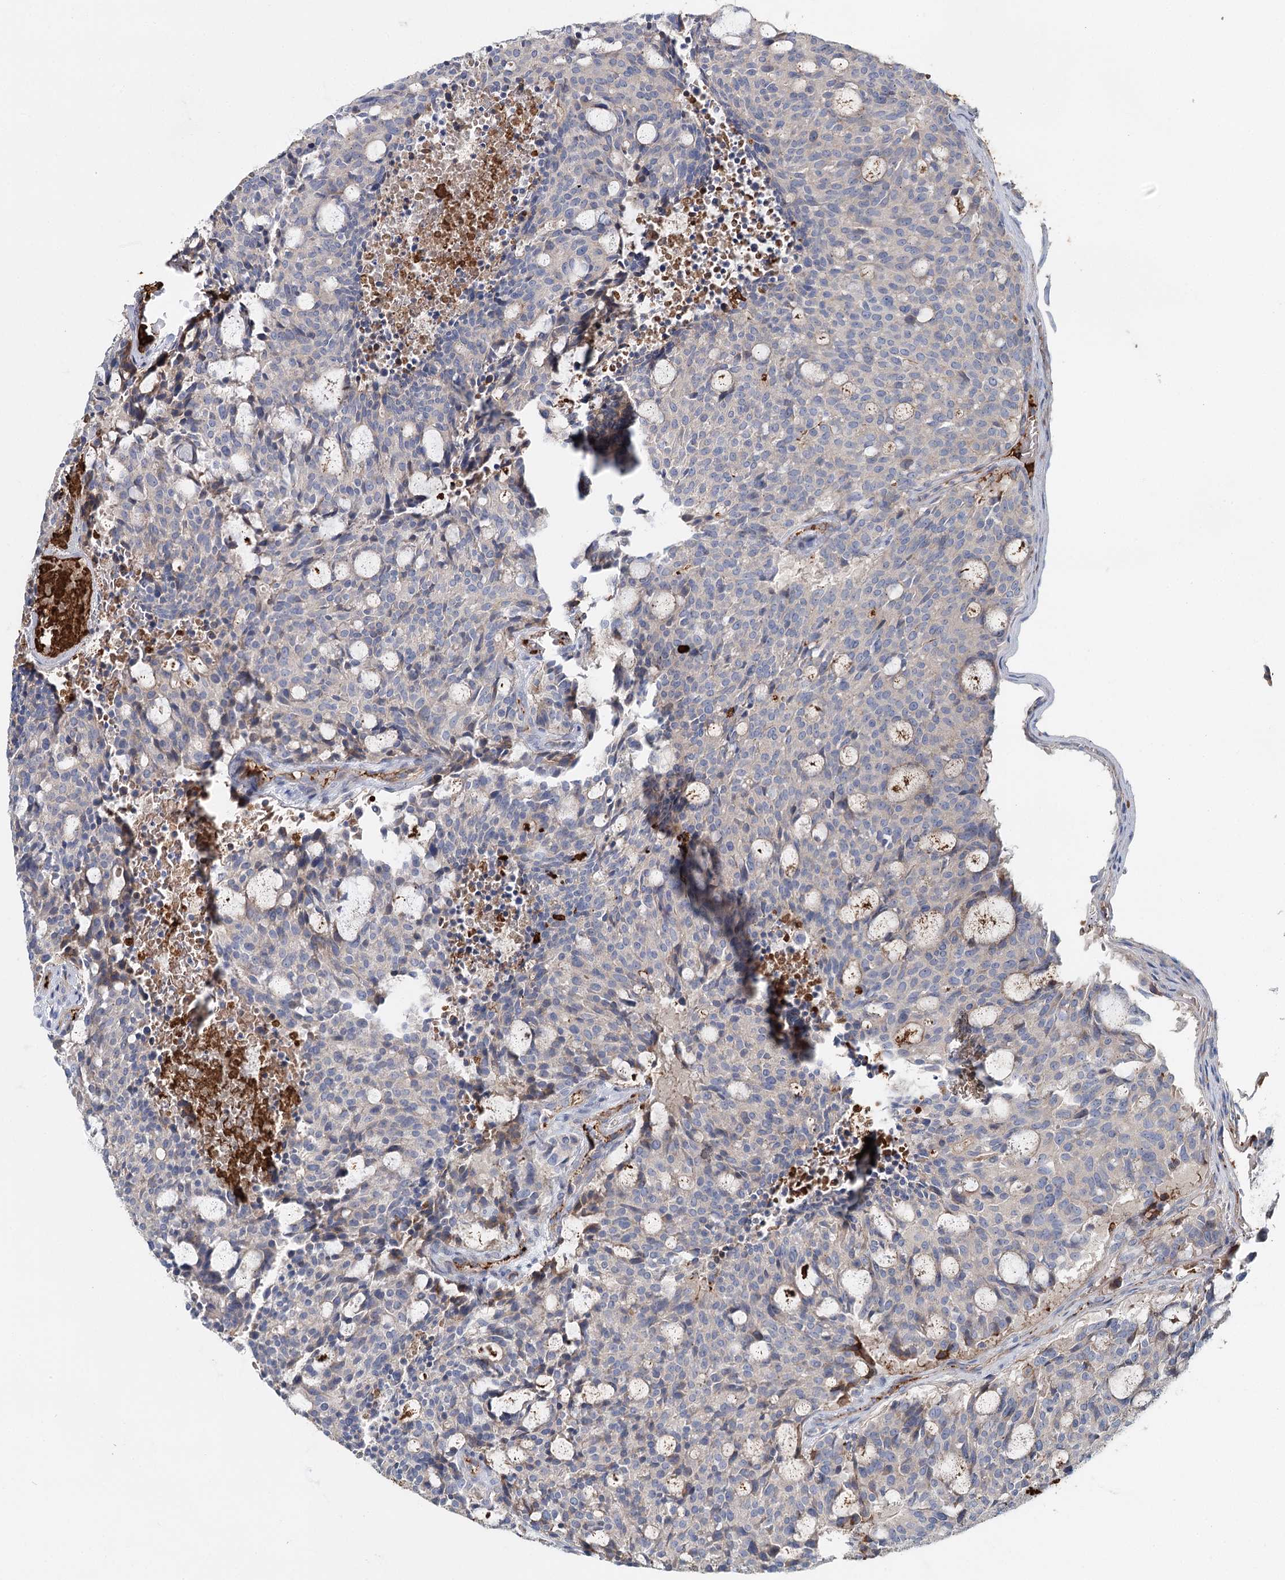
{"staining": {"intensity": "negative", "quantity": "none", "location": "none"}, "tissue": "carcinoid", "cell_type": "Tumor cells", "image_type": "cancer", "snomed": [{"axis": "morphology", "description": "Carcinoid, malignant, NOS"}, {"axis": "topography", "description": "Pancreas"}], "caption": "This is an IHC micrograph of human carcinoid. There is no positivity in tumor cells.", "gene": "ALKBH8", "patient": {"sex": "female", "age": 54}}